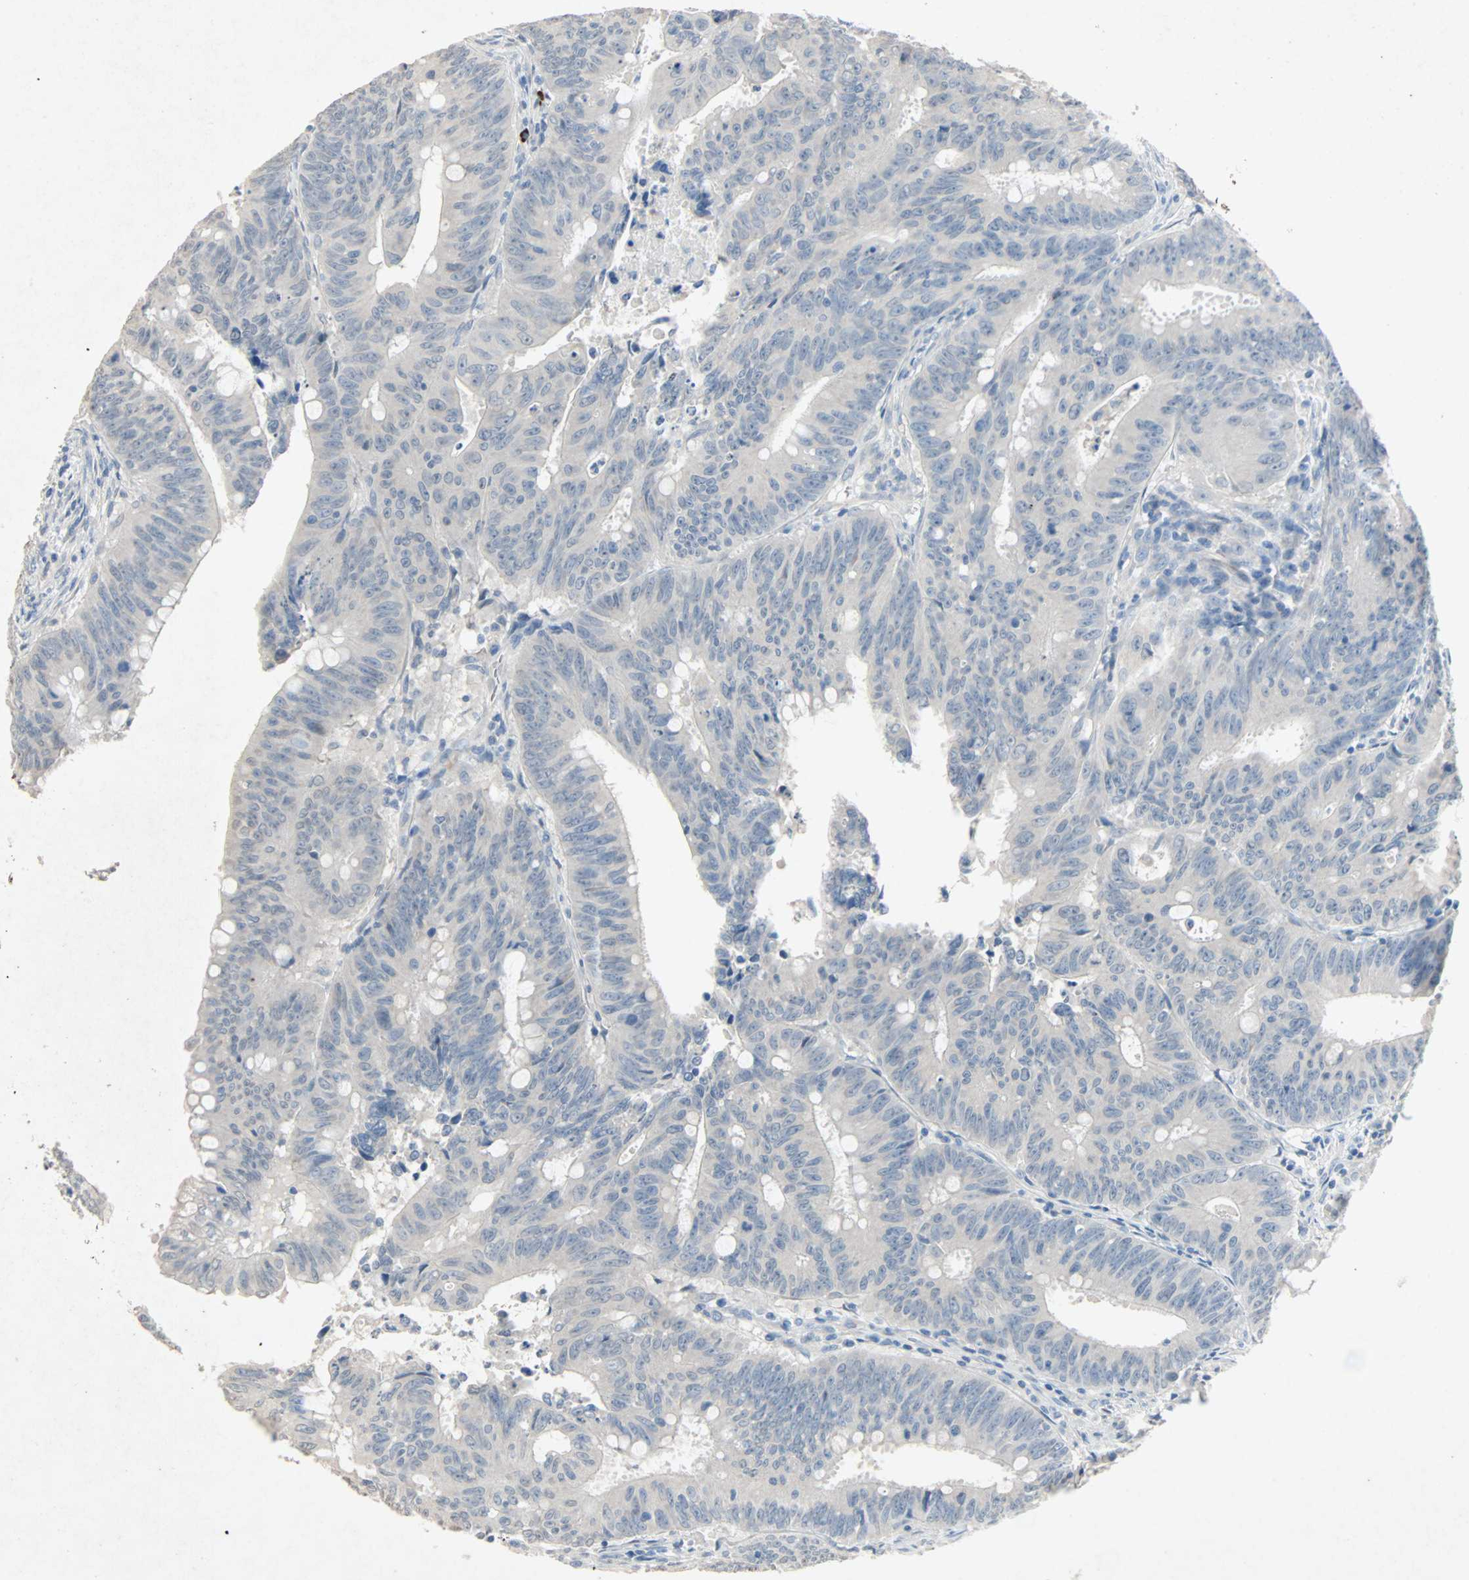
{"staining": {"intensity": "negative", "quantity": "none", "location": "none"}, "tissue": "colorectal cancer", "cell_type": "Tumor cells", "image_type": "cancer", "snomed": [{"axis": "morphology", "description": "Adenocarcinoma, NOS"}, {"axis": "topography", "description": "Colon"}], "caption": "Tumor cells show no significant staining in colorectal cancer. (Stains: DAB IHC with hematoxylin counter stain, Microscopy: brightfield microscopy at high magnification).", "gene": "PCDHB2", "patient": {"sex": "male", "age": 45}}